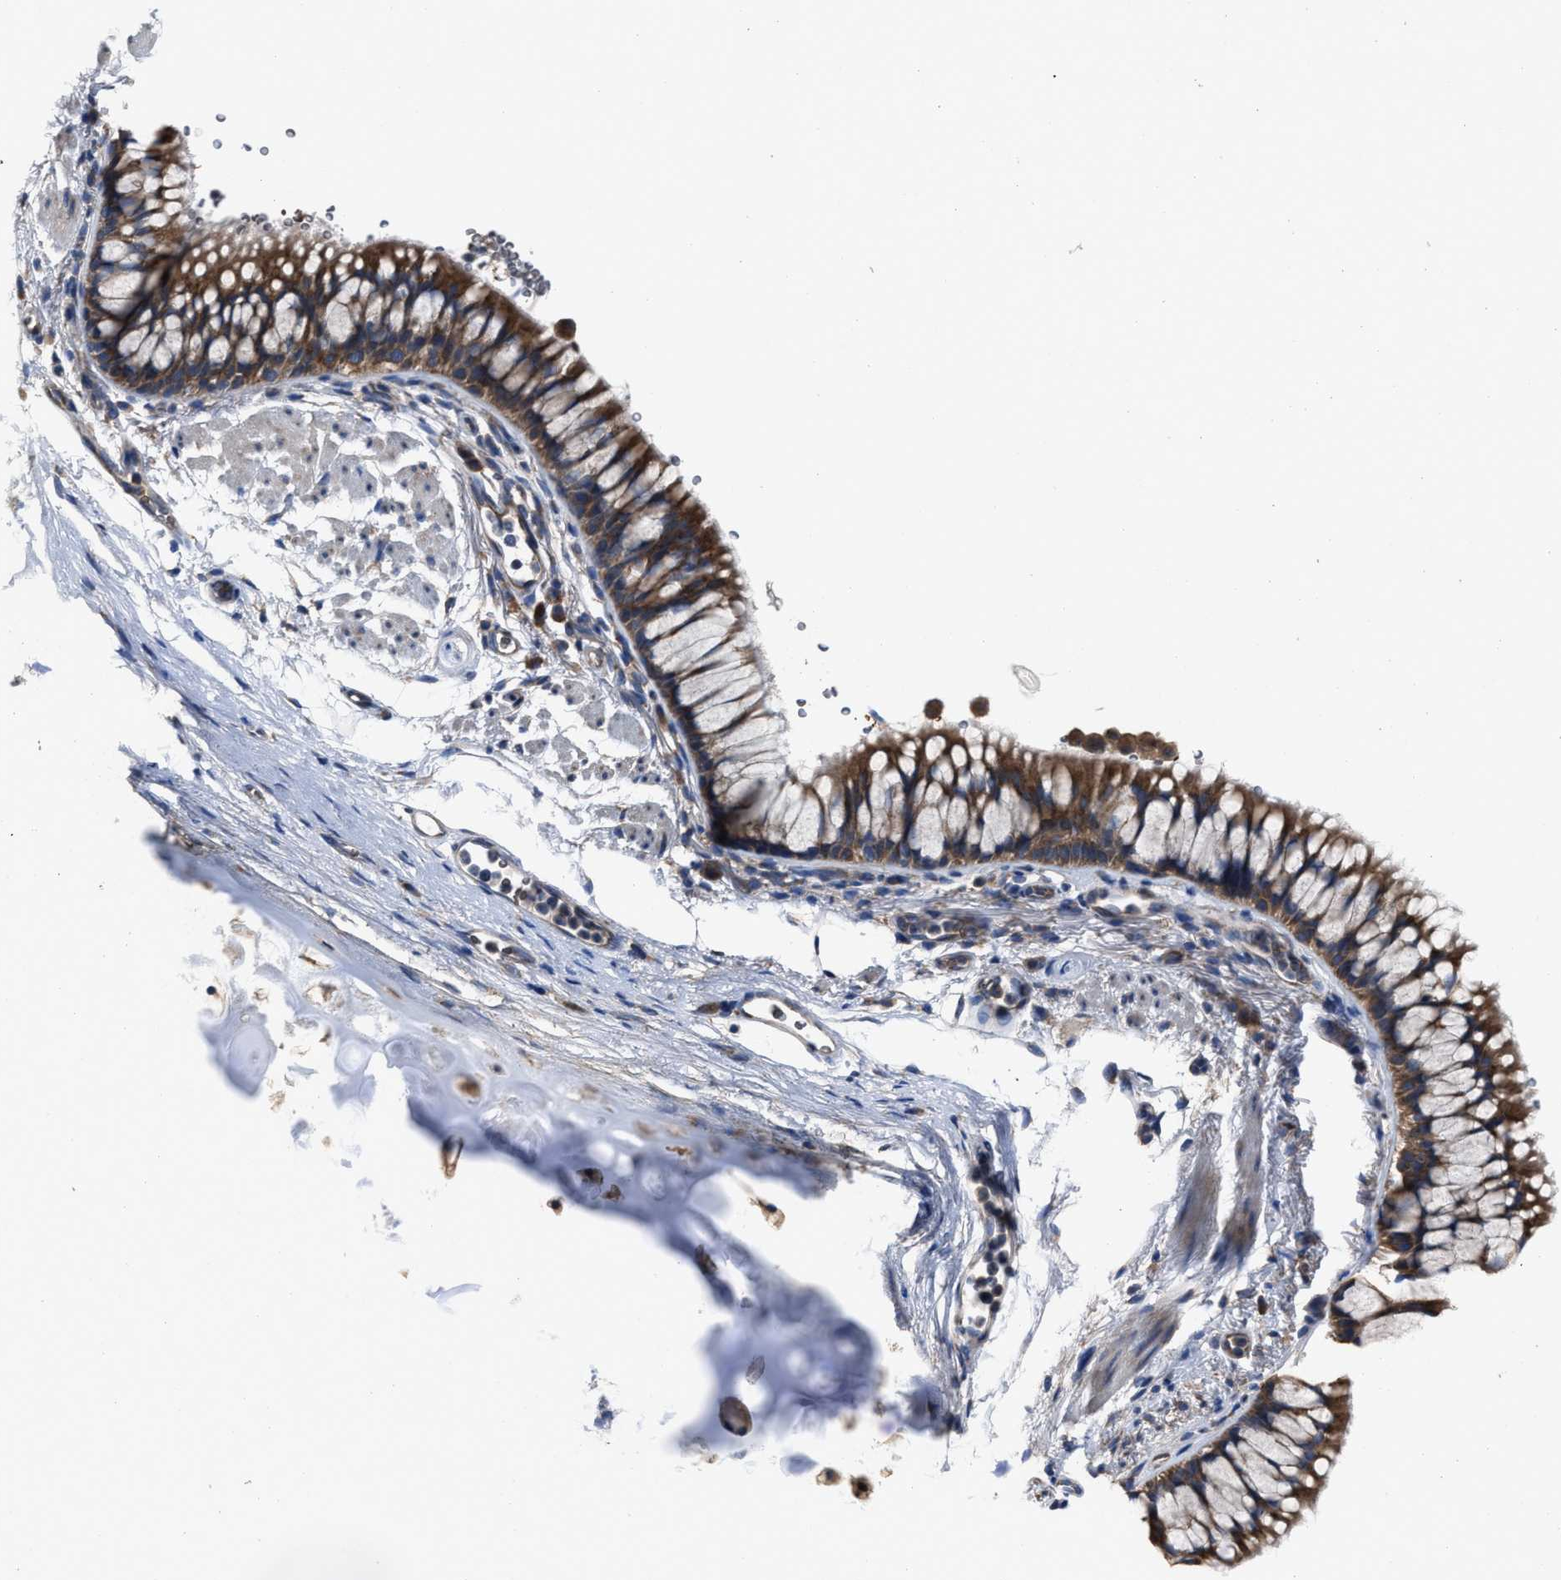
{"staining": {"intensity": "strong", "quantity": ">75%", "location": "cytoplasmic/membranous"}, "tissue": "bronchus", "cell_type": "Respiratory epithelial cells", "image_type": "normal", "snomed": [{"axis": "morphology", "description": "Normal tissue, NOS"}, {"axis": "topography", "description": "Cartilage tissue"}, {"axis": "topography", "description": "Bronchus"}], "caption": "There is high levels of strong cytoplasmic/membranous staining in respiratory epithelial cells of normal bronchus, as demonstrated by immunohistochemical staining (brown color).", "gene": "UPF1", "patient": {"sex": "female", "age": 53}}